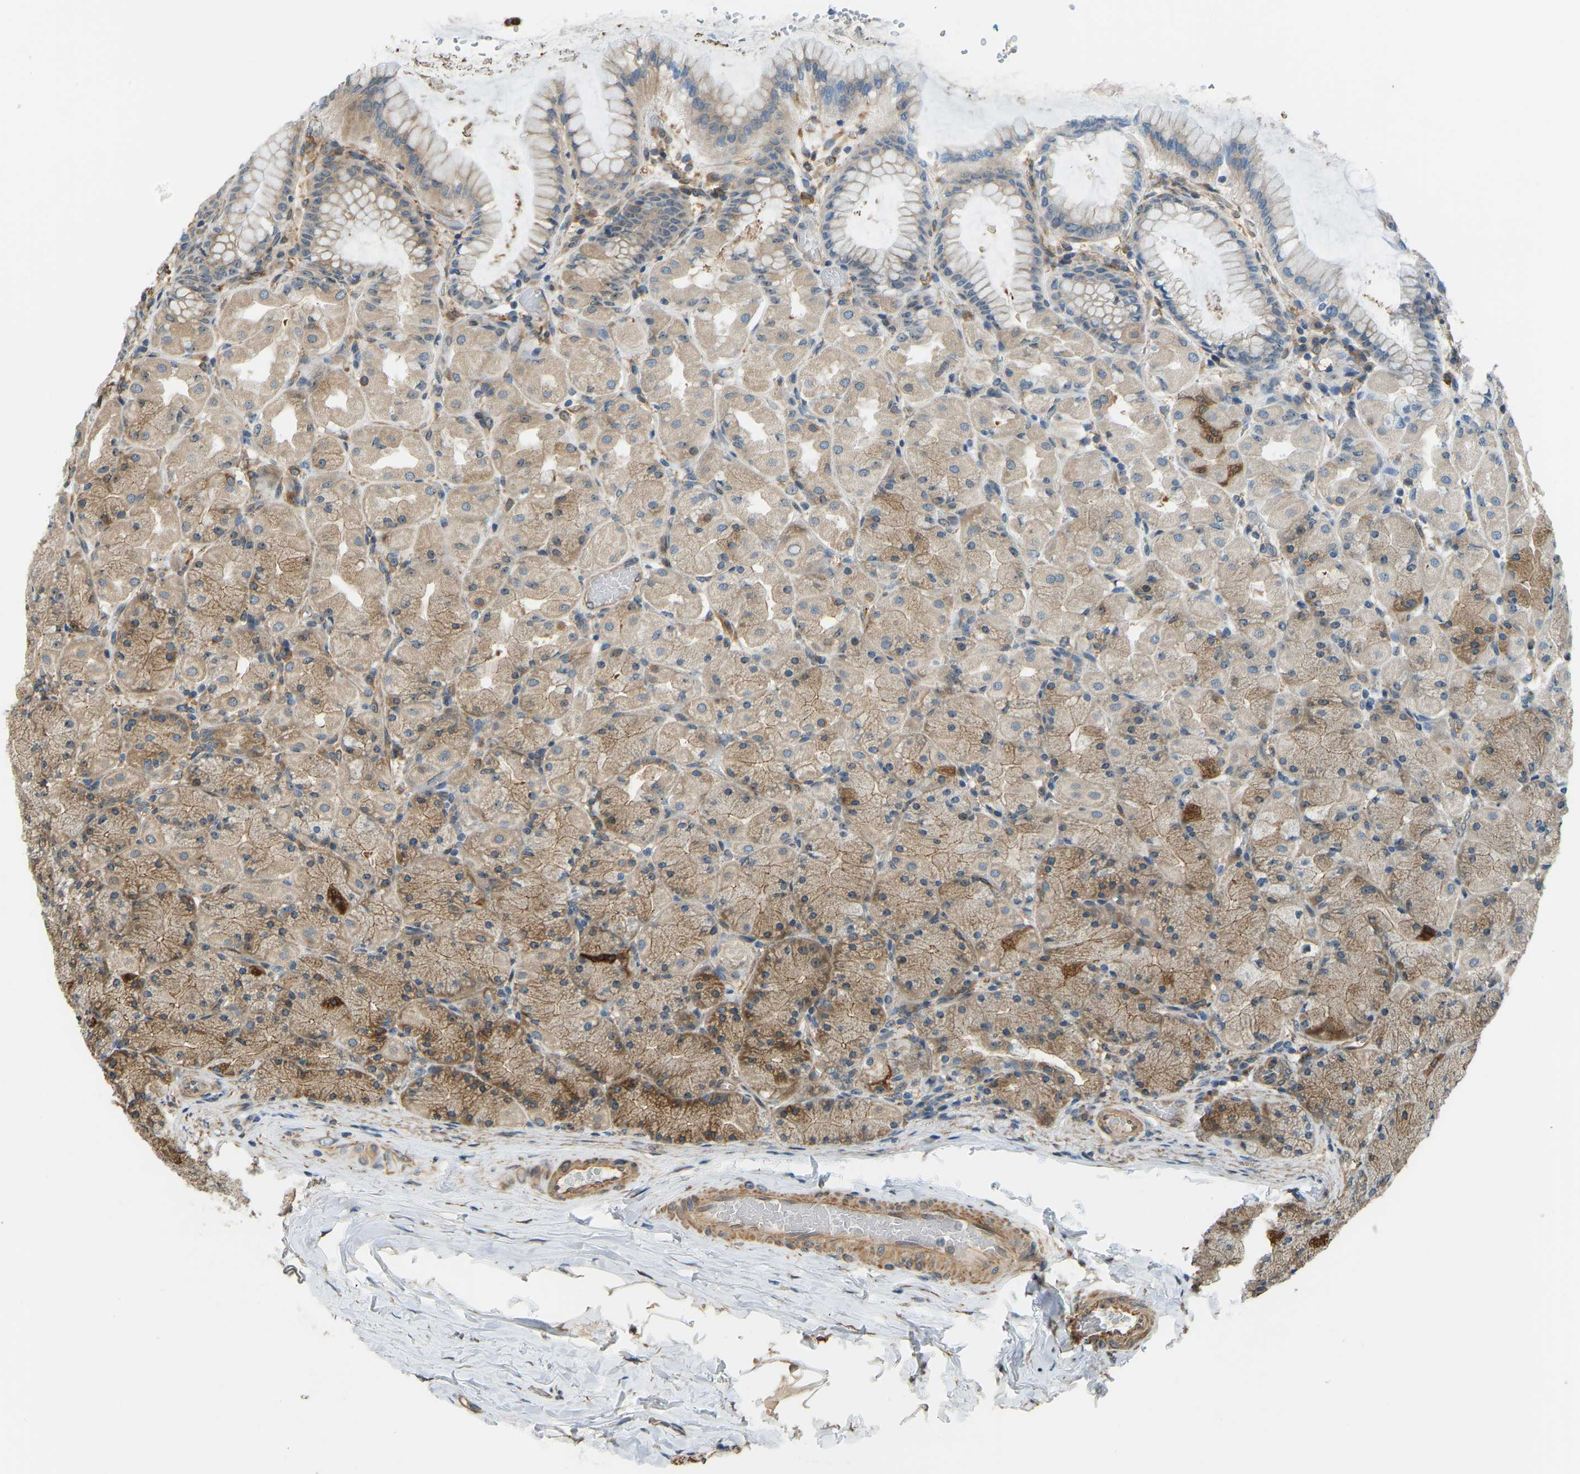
{"staining": {"intensity": "moderate", "quantity": ">75%", "location": "cytoplasmic/membranous"}, "tissue": "stomach", "cell_type": "Glandular cells", "image_type": "normal", "snomed": [{"axis": "morphology", "description": "Normal tissue, NOS"}, {"axis": "topography", "description": "Stomach, upper"}], "caption": "Stomach stained with immunohistochemistry shows moderate cytoplasmic/membranous staining in about >75% of glandular cells. (IHC, brightfield microscopy, high magnification).", "gene": "OS9", "patient": {"sex": "female", "age": 56}}